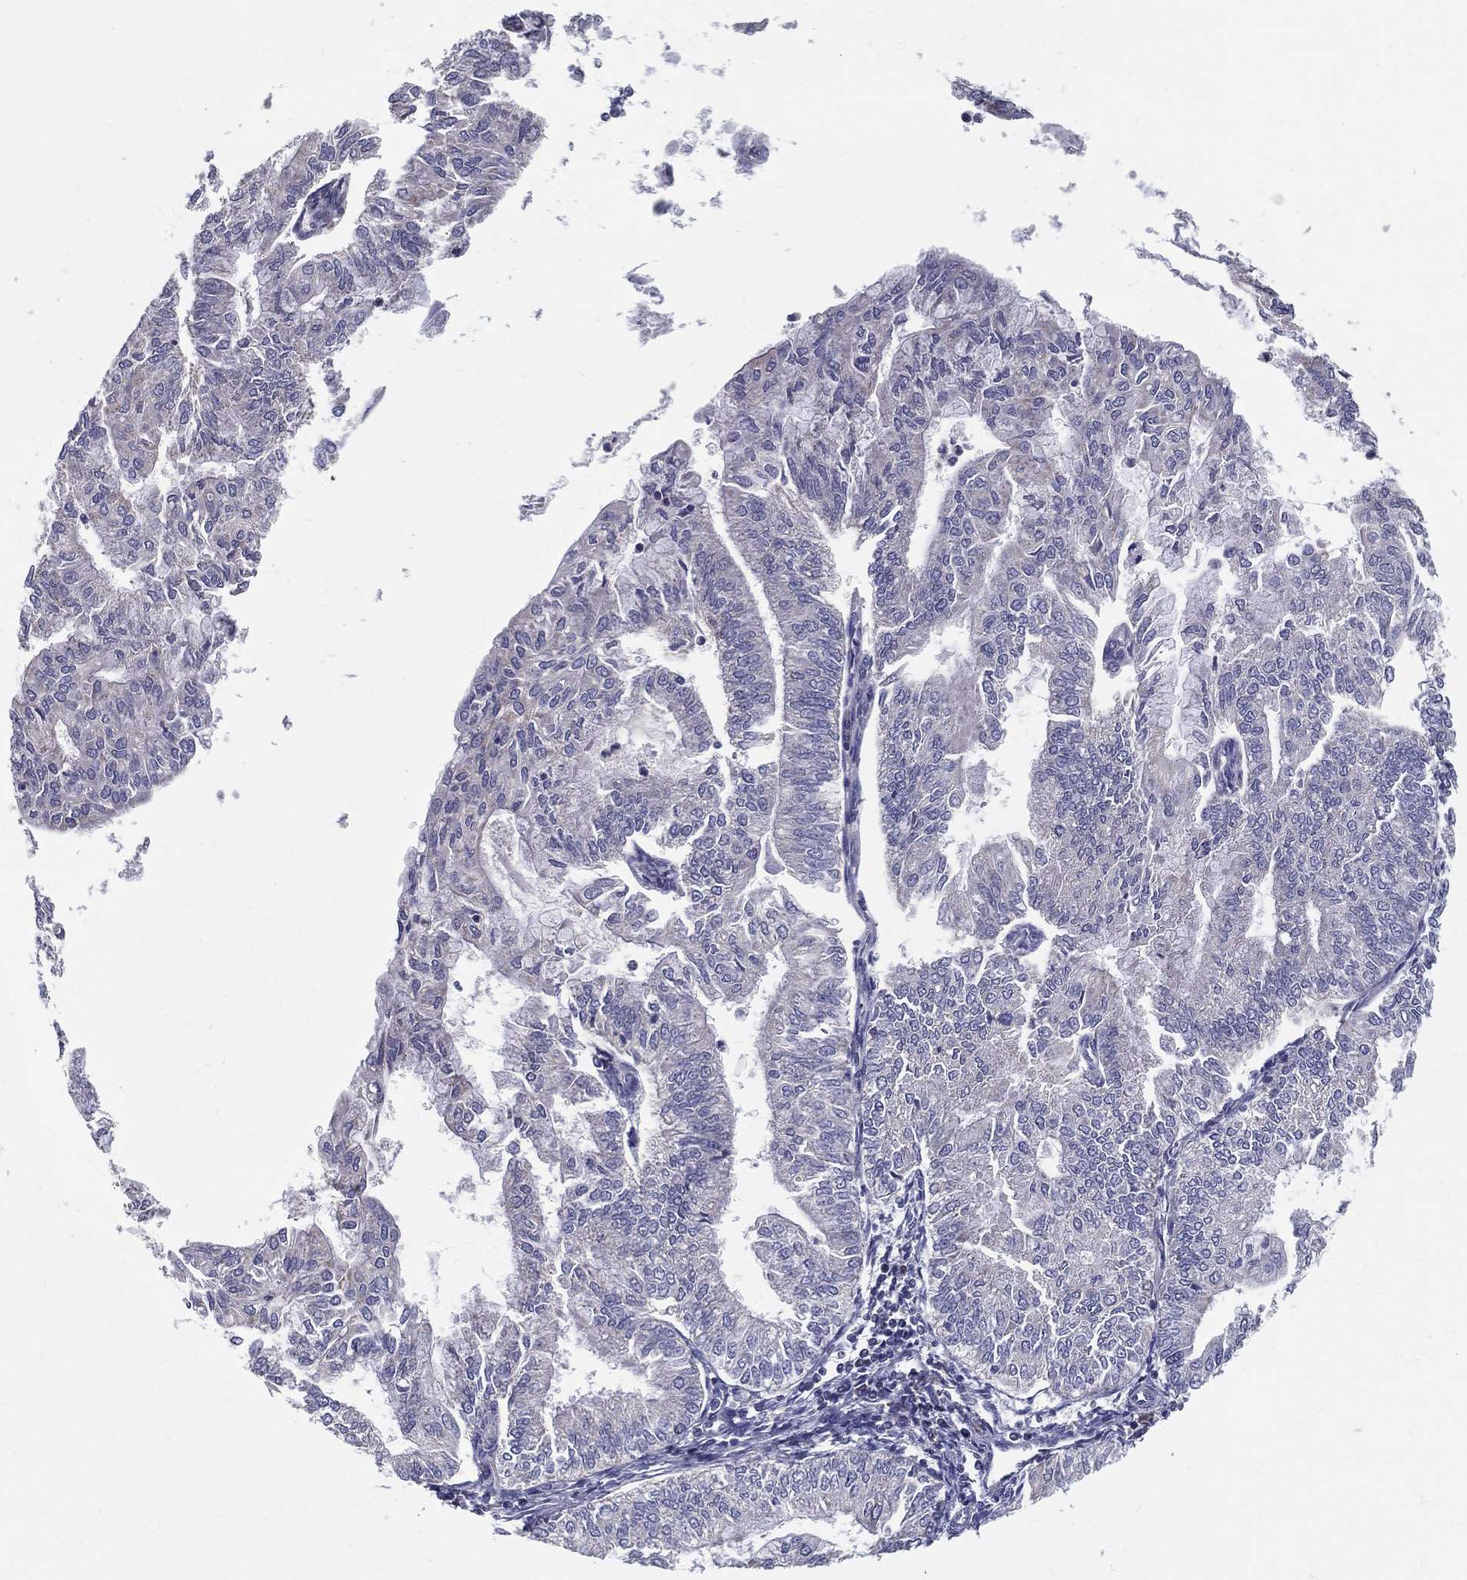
{"staining": {"intensity": "negative", "quantity": "none", "location": "none"}, "tissue": "endometrial cancer", "cell_type": "Tumor cells", "image_type": "cancer", "snomed": [{"axis": "morphology", "description": "Adenocarcinoma, NOS"}, {"axis": "topography", "description": "Endometrium"}], "caption": "Protein analysis of adenocarcinoma (endometrial) demonstrates no significant staining in tumor cells.", "gene": "PCSK1", "patient": {"sex": "female", "age": 59}}